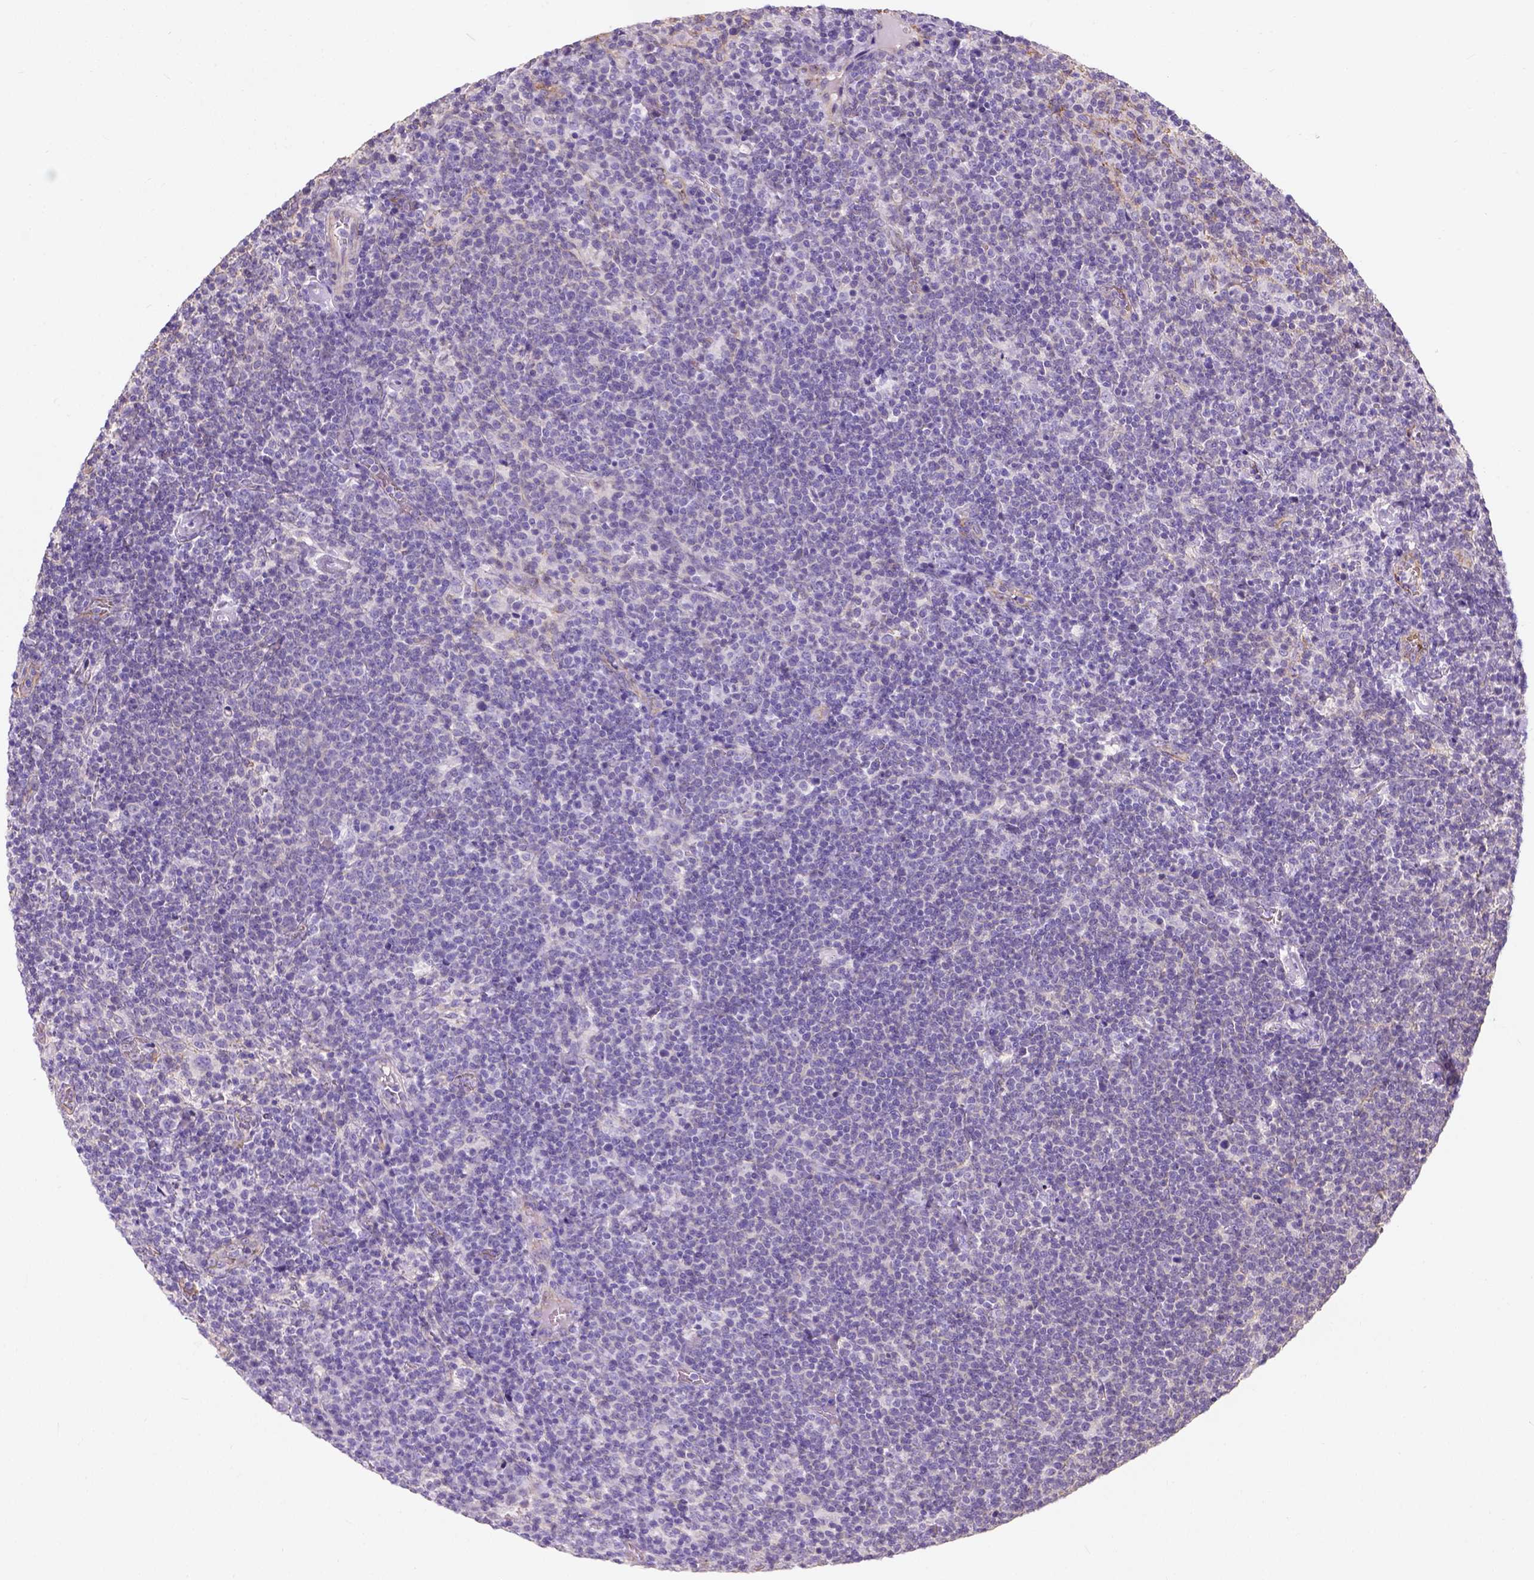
{"staining": {"intensity": "negative", "quantity": "none", "location": "none"}, "tissue": "lymphoma", "cell_type": "Tumor cells", "image_type": "cancer", "snomed": [{"axis": "morphology", "description": "Malignant lymphoma, non-Hodgkin's type, High grade"}, {"axis": "topography", "description": "Lymph node"}], "caption": "The photomicrograph displays no staining of tumor cells in malignant lymphoma, non-Hodgkin's type (high-grade). (Stains: DAB (3,3'-diaminobenzidine) IHC with hematoxylin counter stain, Microscopy: brightfield microscopy at high magnification).", "gene": "PHF7", "patient": {"sex": "male", "age": 61}}